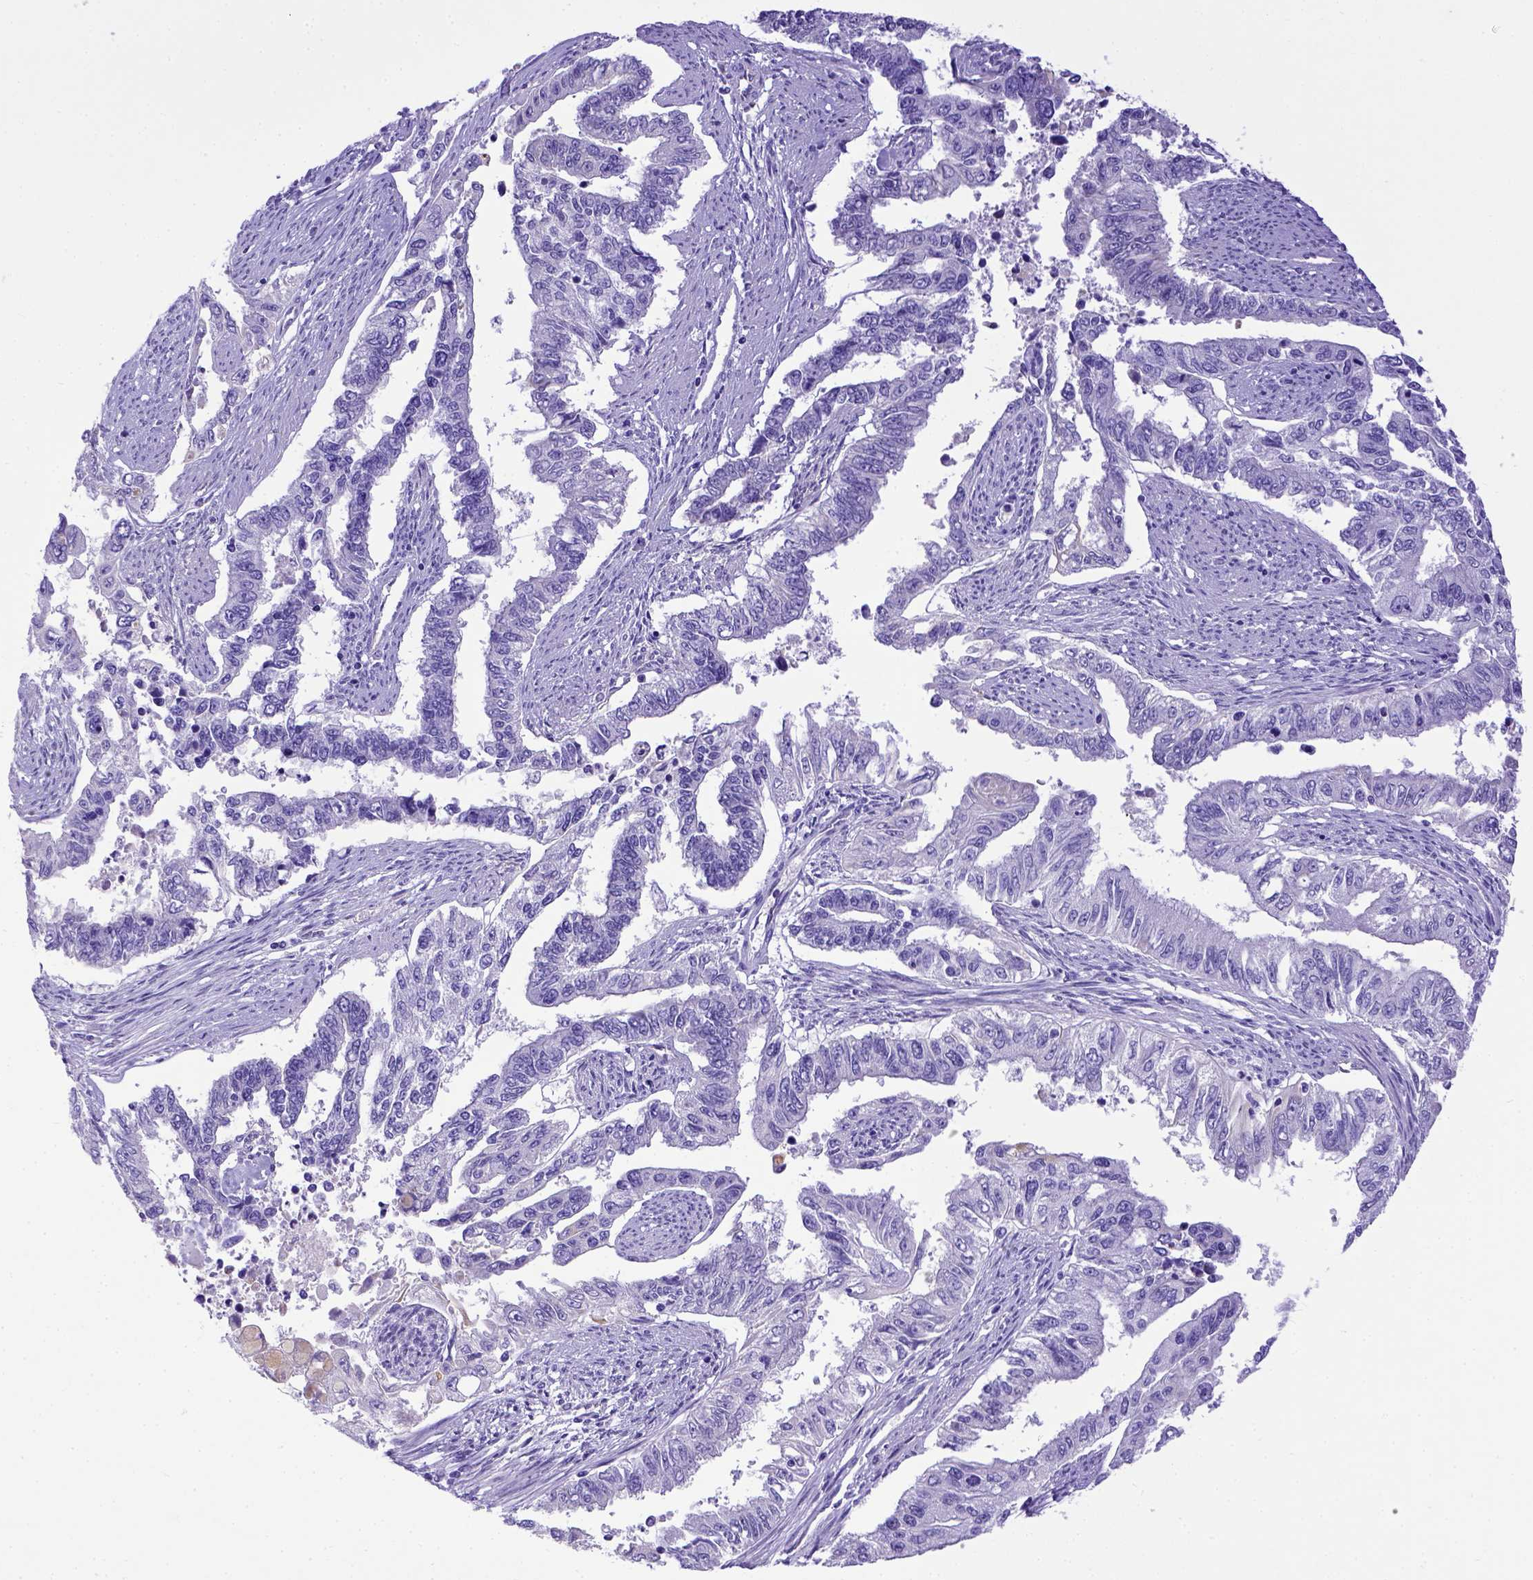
{"staining": {"intensity": "negative", "quantity": "none", "location": "none"}, "tissue": "endometrial cancer", "cell_type": "Tumor cells", "image_type": "cancer", "snomed": [{"axis": "morphology", "description": "Adenocarcinoma, NOS"}, {"axis": "topography", "description": "Uterus"}], "caption": "This is an IHC photomicrograph of endometrial cancer. There is no positivity in tumor cells.", "gene": "LRRC18", "patient": {"sex": "female", "age": 59}}